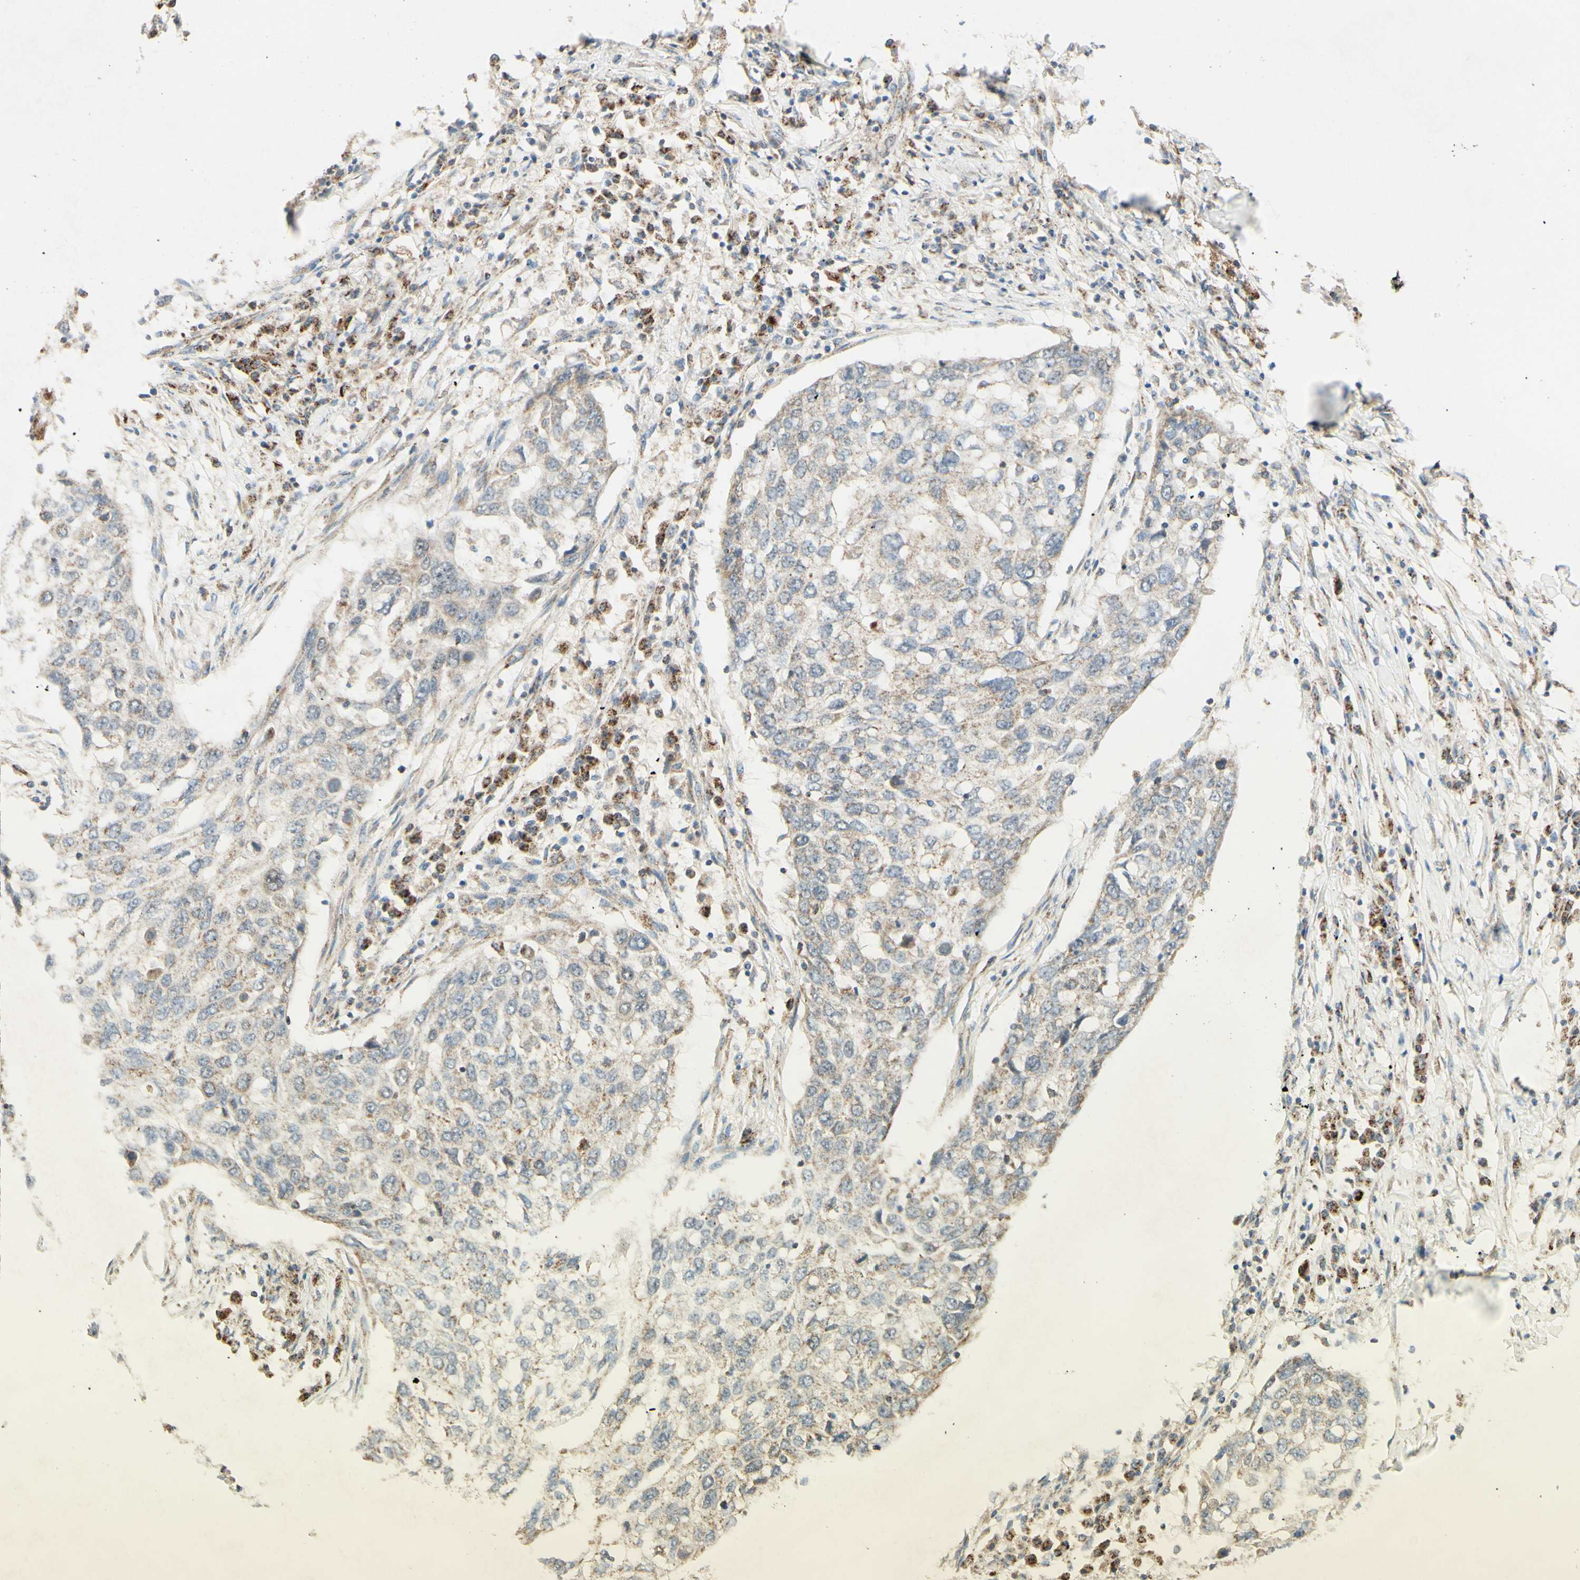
{"staining": {"intensity": "weak", "quantity": "25%-75%", "location": "cytoplasmic/membranous"}, "tissue": "lung cancer", "cell_type": "Tumor cells", "image_type": "cancer", "snomed": [{"axis": "morphology", "description": "Squamous cell carcinoma, NOS"}, {"axis": "topography", "description": "Lung"}], "caption": "Immunohistochemistry micrograph of lung cancer (squamous cell carcinoma) stained for a protein (brown), which displays low levels of weak cytoplasmic/membranous staining in about 25%-75% of tumor cells.", "gene": "DHRS3", "patient": {"sex": "female", "age": 63}}